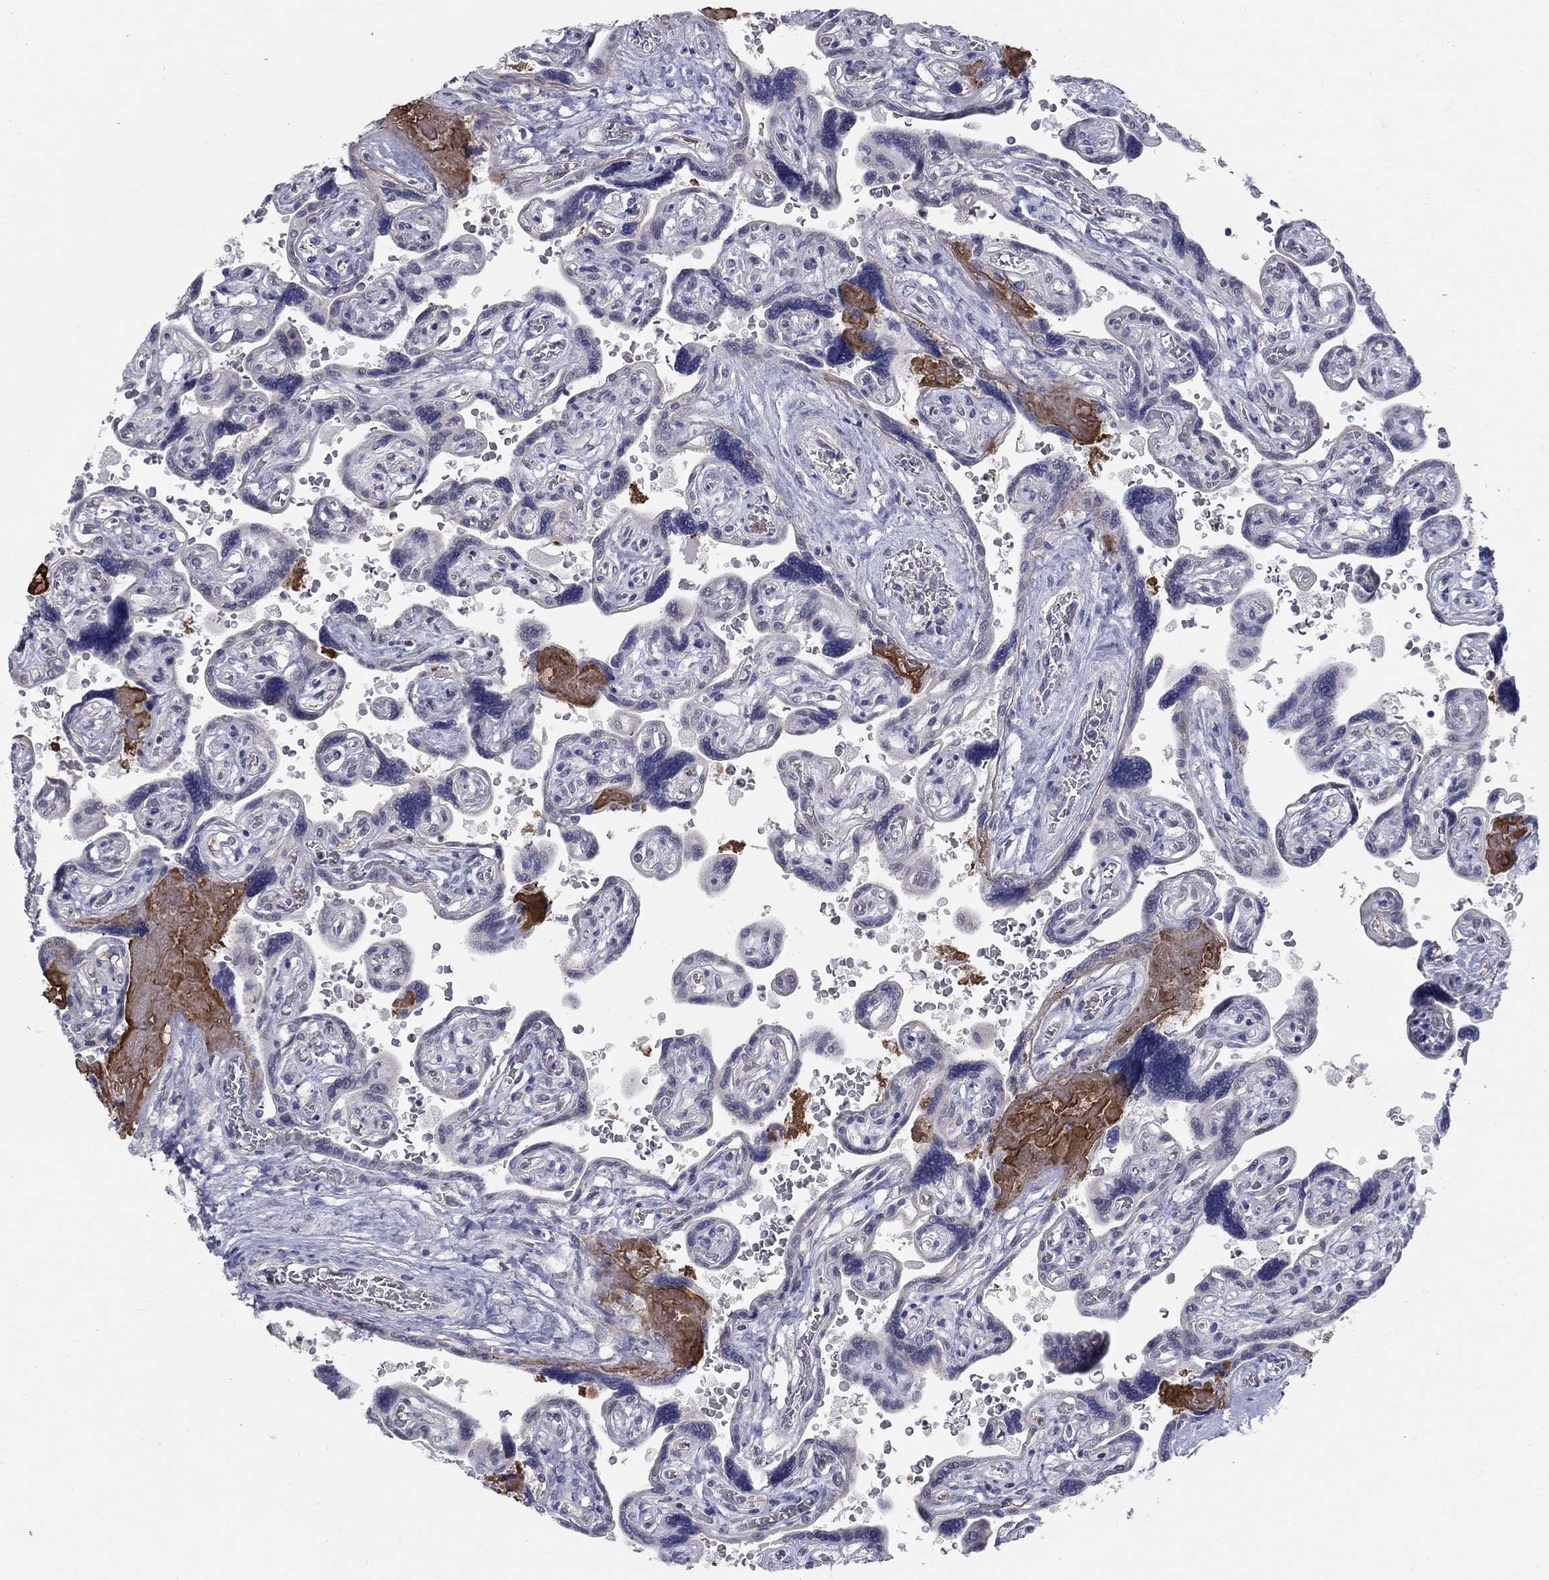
{"staining": {"intensity": "moderate", "quantity": "<25%", "location": "nuclear"}, "tissue": "placenta", "cell_type": "Decidual cells", "image_type": "normal", "snomed": [{"axis": "morphology", "description": "Normal tissue, NOS"}, {"axis": "topography", "description": "Placenta"}], "caption": "This micrograph shows immunohistochemistry (IHC) staining of normal placenta, with low moderate nuclear expression in approximately <25% of decidual cells.", "gene": "GCFC2", "patient": {"sex": "female", "age": 32}}